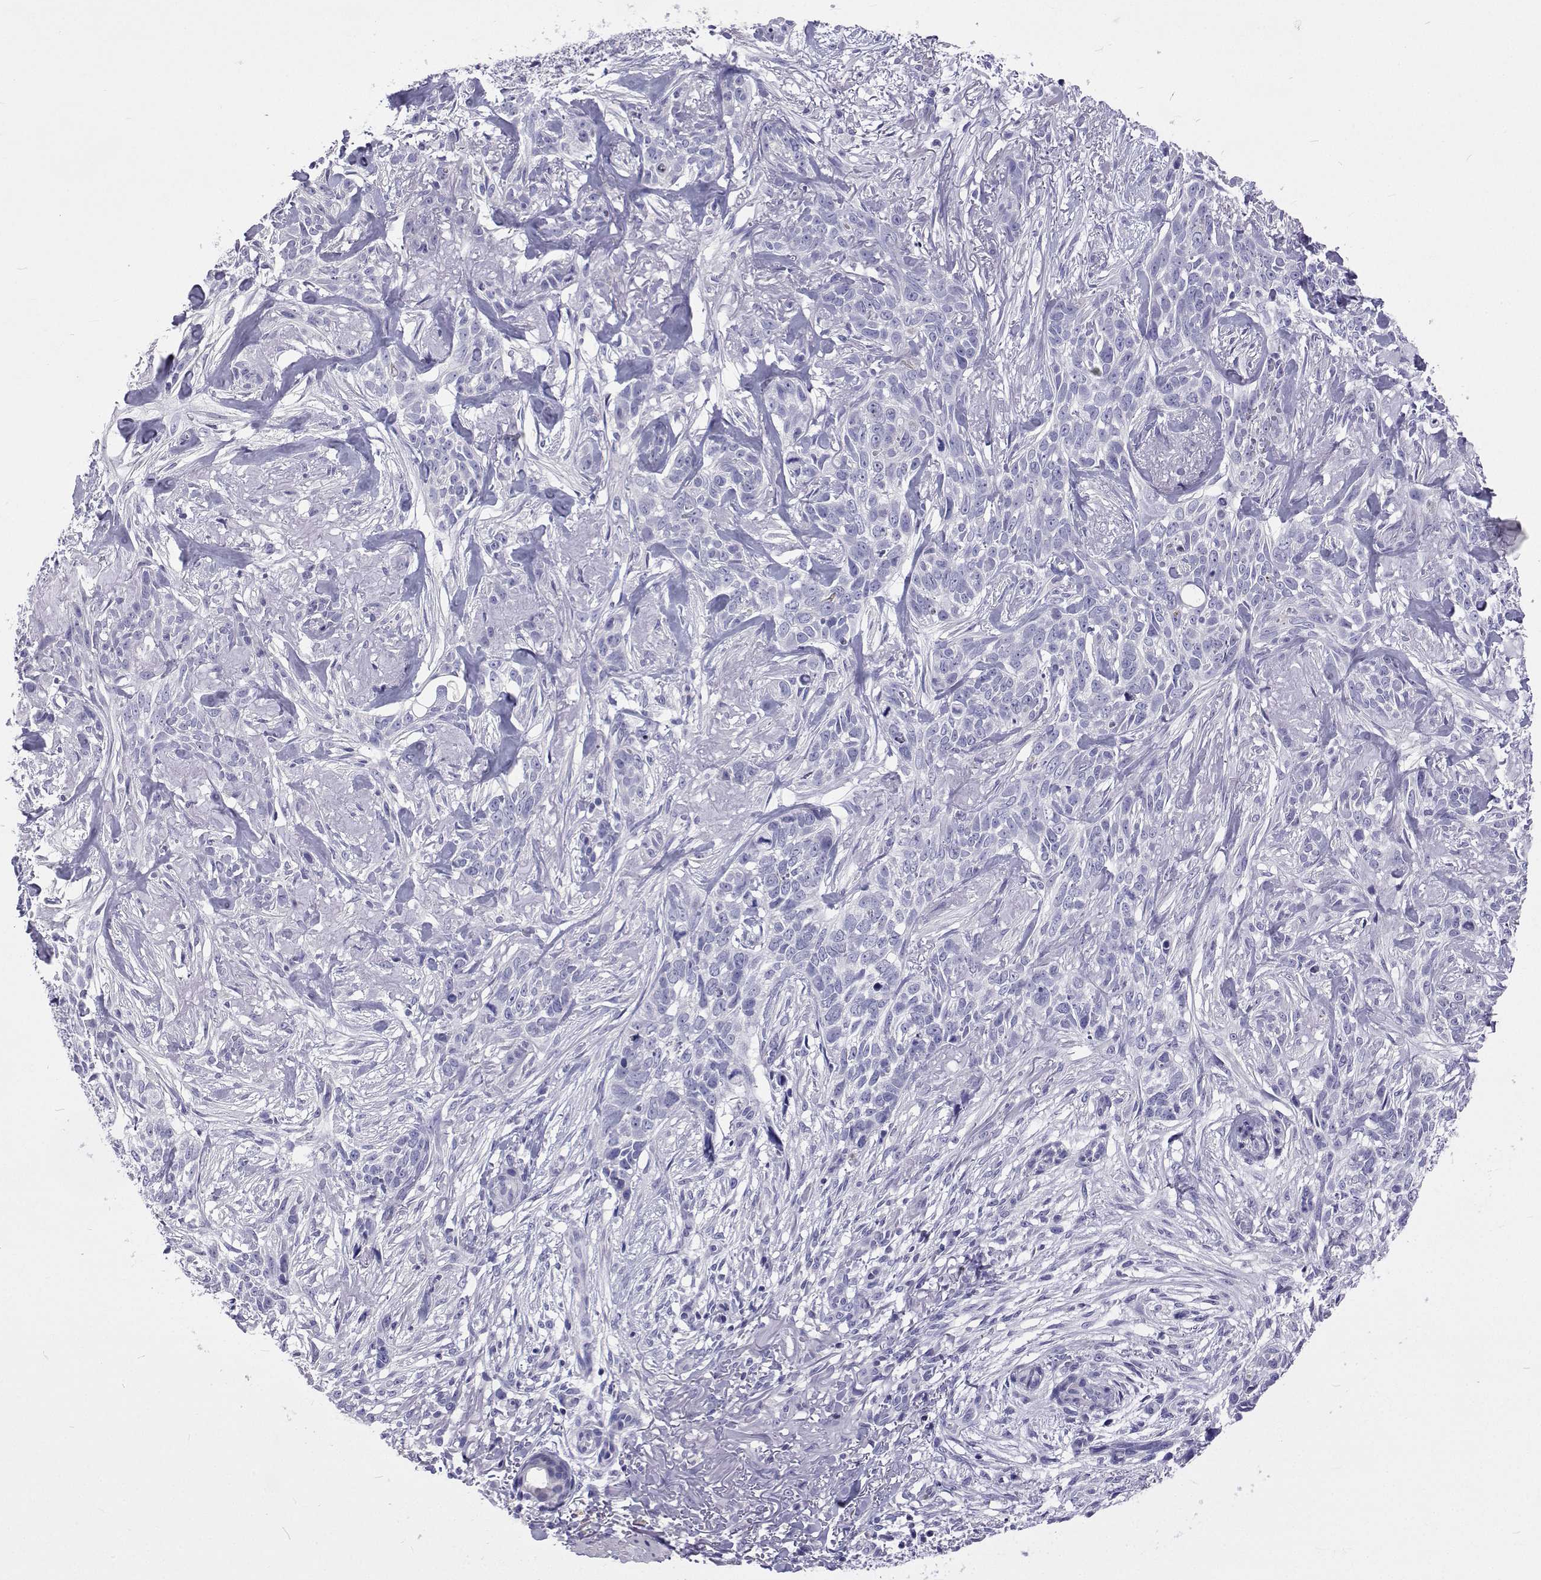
{"staining": {"intensity": "negative", "quantity": "none", "location": "none"}, "tissue": "skin cancer", "cell_type": "Tumor cells", "image_type": "cancer", "snomed": [{"axis": "morphology", "description": "Basal cell carcinoma"}, {"axis": "topography", "description": "Skin"}], "caption": "Tumor cells show no significant expression in skin cancer.", "gene": "UMODL1", "patient": {"sex": "male", "age": 74}}